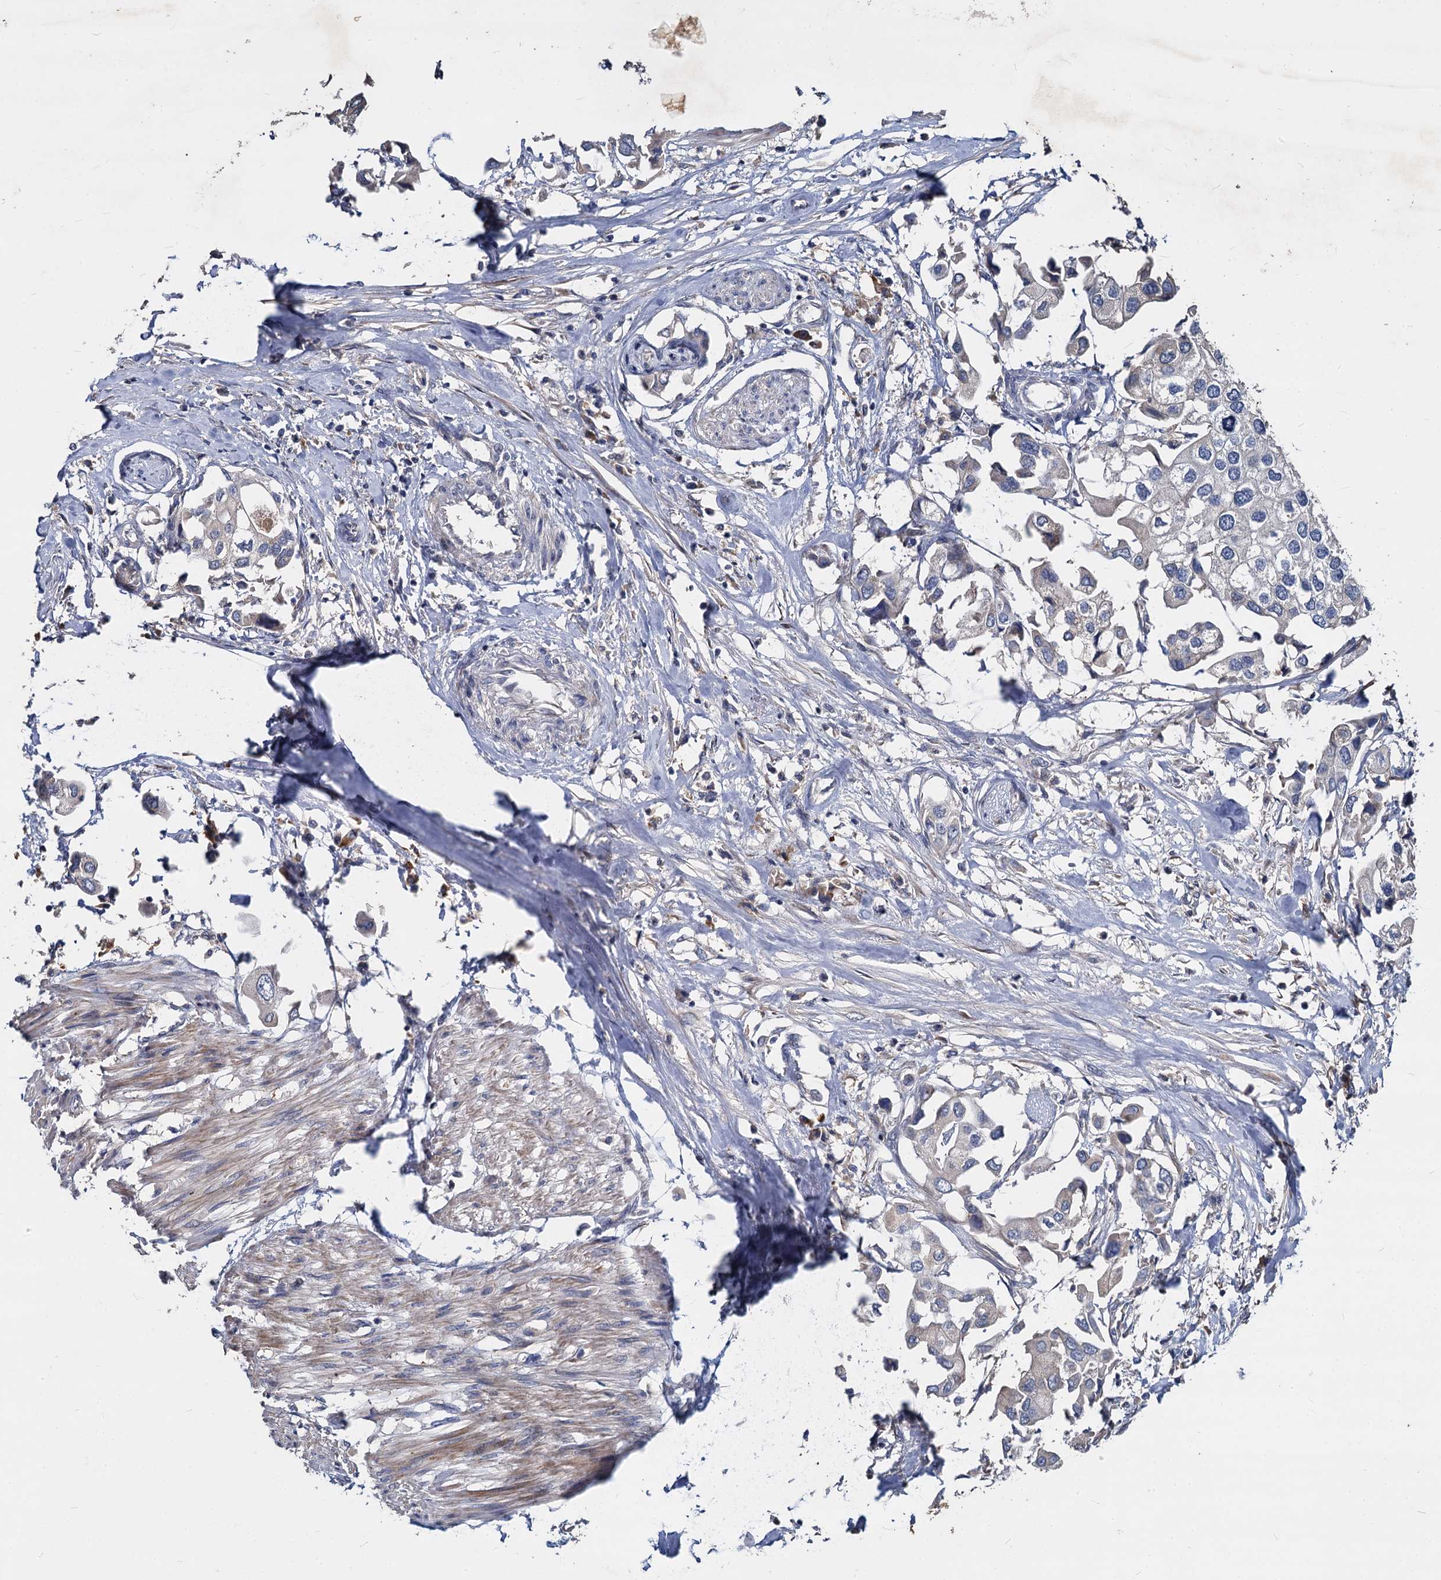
{"staining": {"intensity": "negative", "quantity": "none", "location": "none"}, "tissue": "urothelial cancer", "cell_type": "Tumor cells", "image_type": "cancer", "snomed": [{"axis": "morphology", "description": "Urothelial carcinoma, High grade"}, {"axis": "topography", "description": "Urinary bladder"}], "caption": "An immunohistochemistry photomicrograph of urothelial cancer is shown. There is no staining in tumor cells of urothelial cancer.", "gene": "CCDC184", "patient": {"sex": "male", "age": 64}}